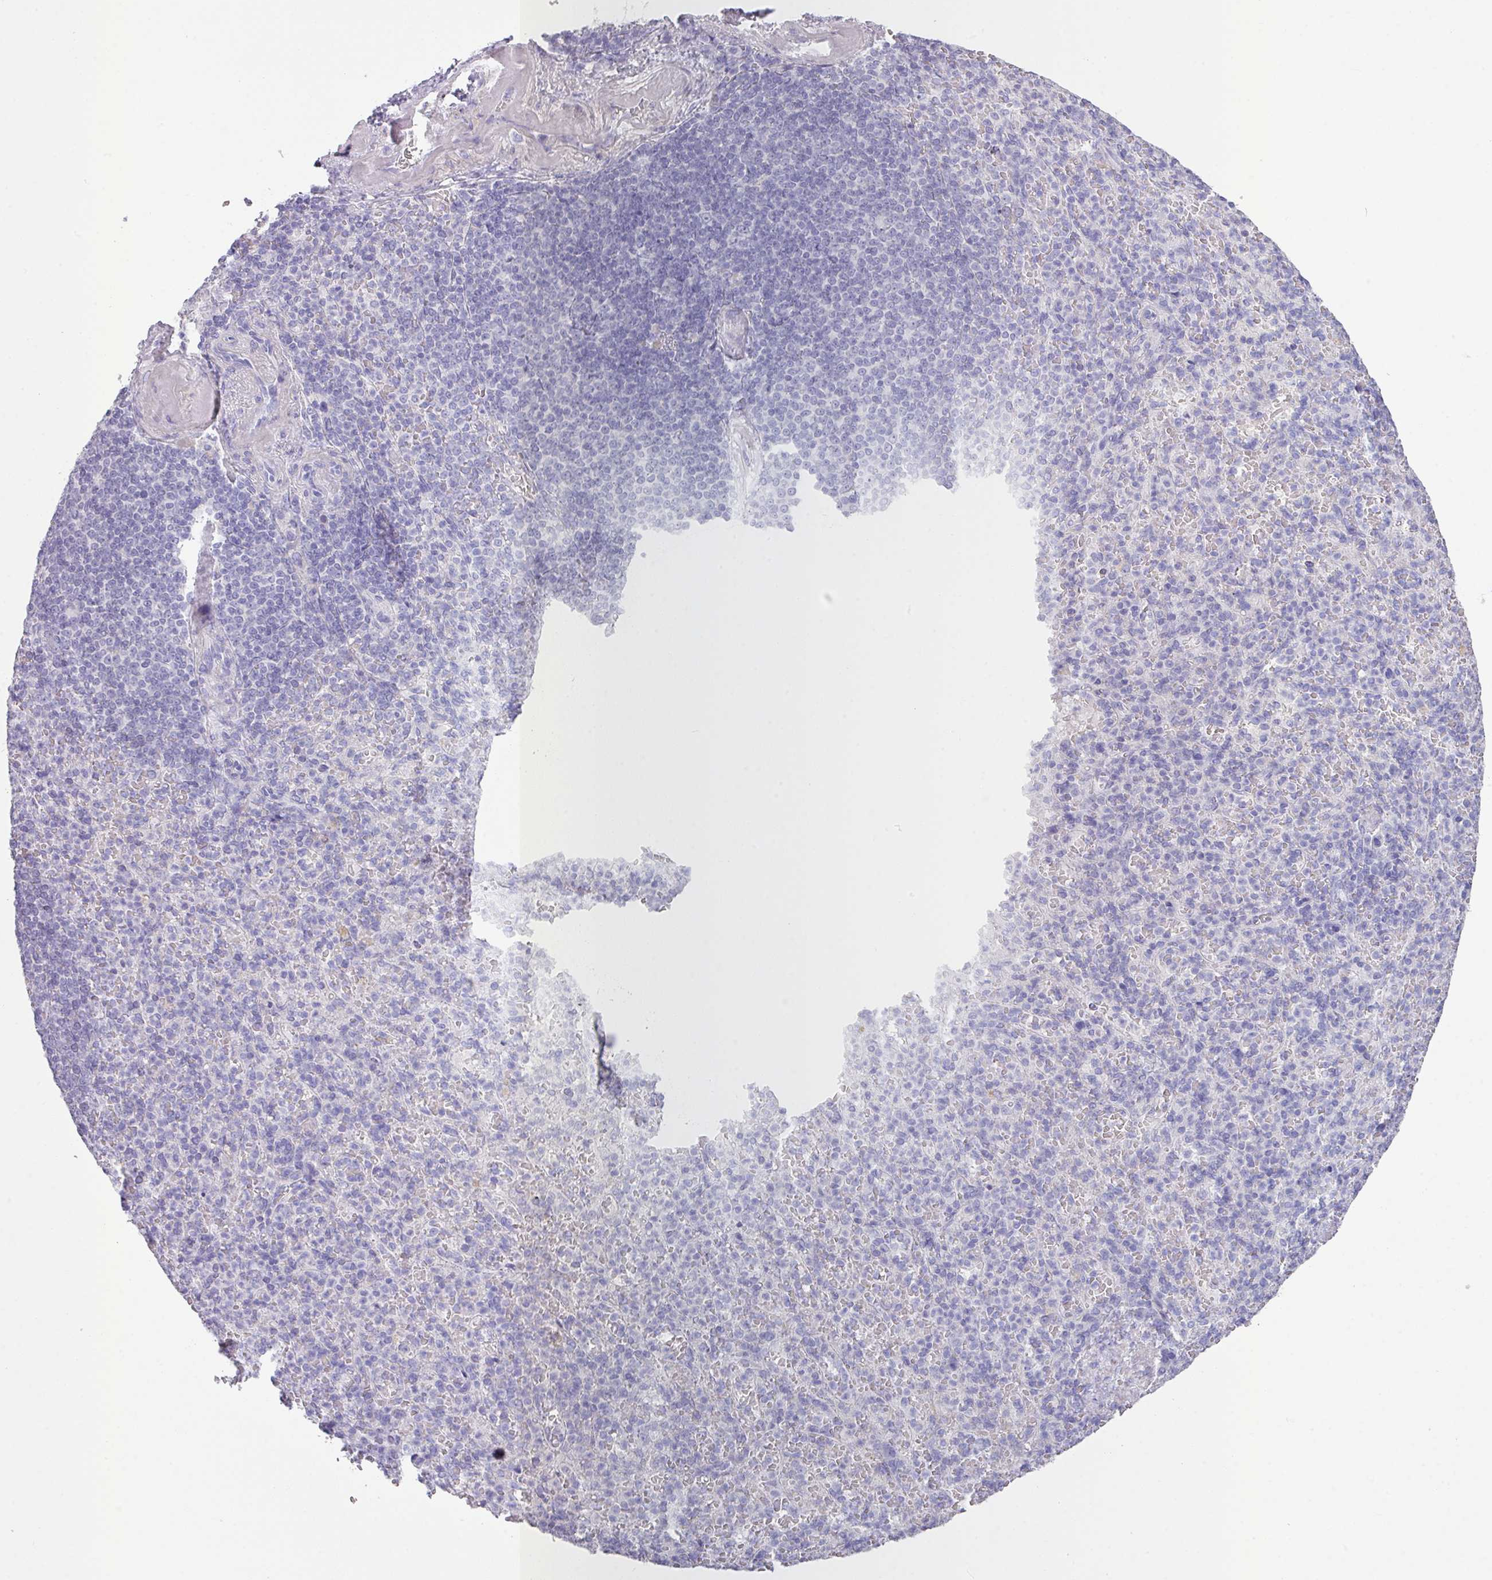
{"staining": {"intensity": "negative", "quantity": "none", "location": "none"}, "tissue": "spleen", "cell_type": "Cells in red pulp", "image_type": "normal", "snomed": [{"axis": "morphology", "description": "Normal tissue, NOS"}, {"axis": "topography", "description": "Spleen"}], "caption": "IHC image of normal spleen: human spleen stained with DAB (3,3'-diaminobenzidine) reveals no significant protein positivity in cells in red pulp. Nuclei are stained in blue.", "gene": "GLI4", "patient": {"sex": "female", "age": 74}}